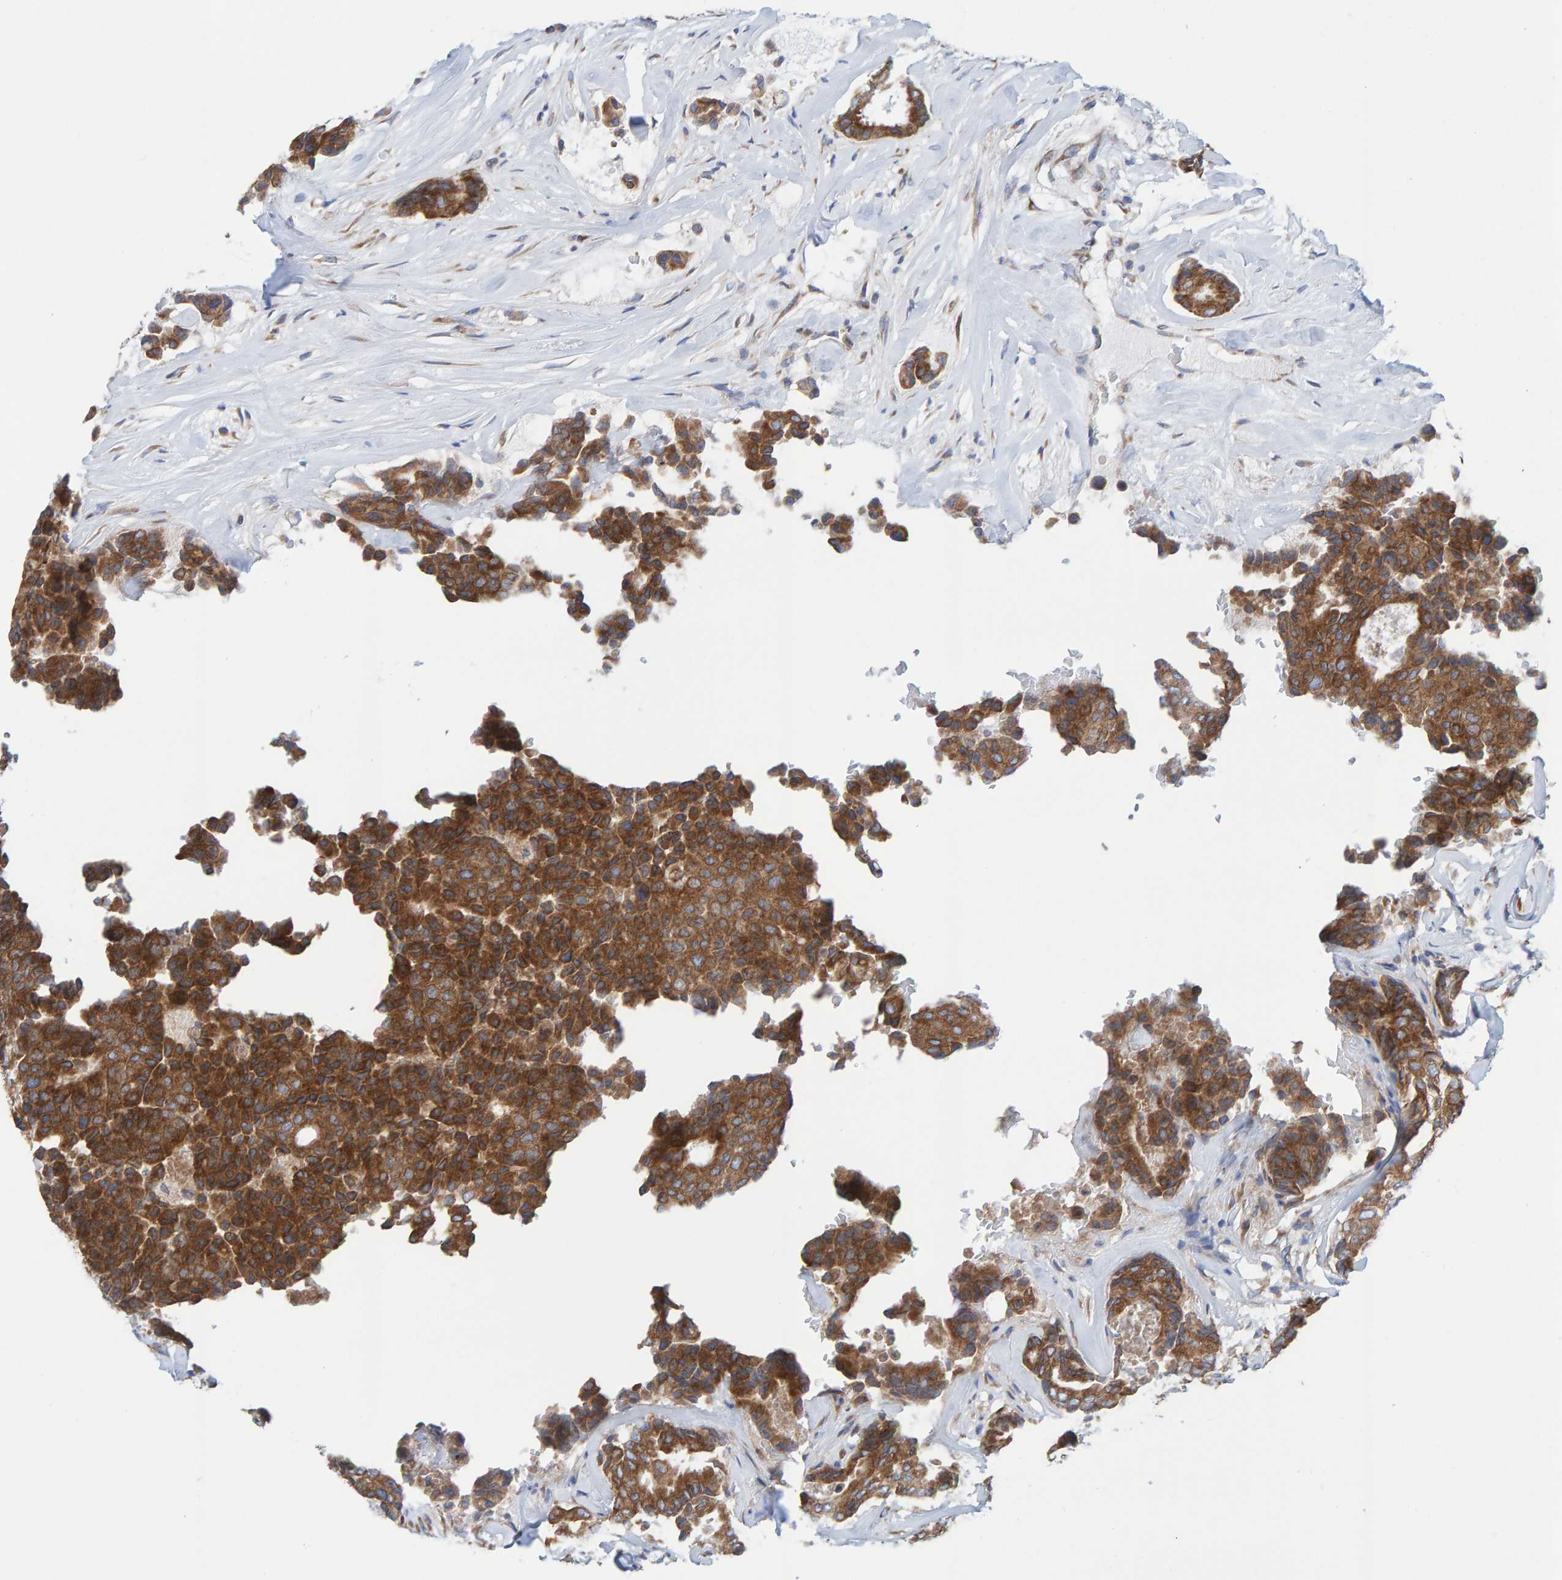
{"staining": {"intensity": "moderate", "quantity": ">75%", "location": "cytoplasmic/membranous"}, "tissue": "breast cancer", "cell_type": "Tumor cells", "image_type": "cancer", "snomed": [{"axis": "morphology", "description": "Duct carcinoma"}, {"axis": "topography", "description": "Breast"}], "caption": "Breast cancer (infiltrating ductal carcinoma) stained with DAB IHC exhibits medium levels of moderate cytoplasmic/membranous expression in approximately >75% of tumor cells. (Stains: DAB in brown, nuclei in blue, Microscopy: brightfield microscopy at high magnification).", "gene": "CDK5RAP3", "patient": {"sex": "female", "age": 75}}